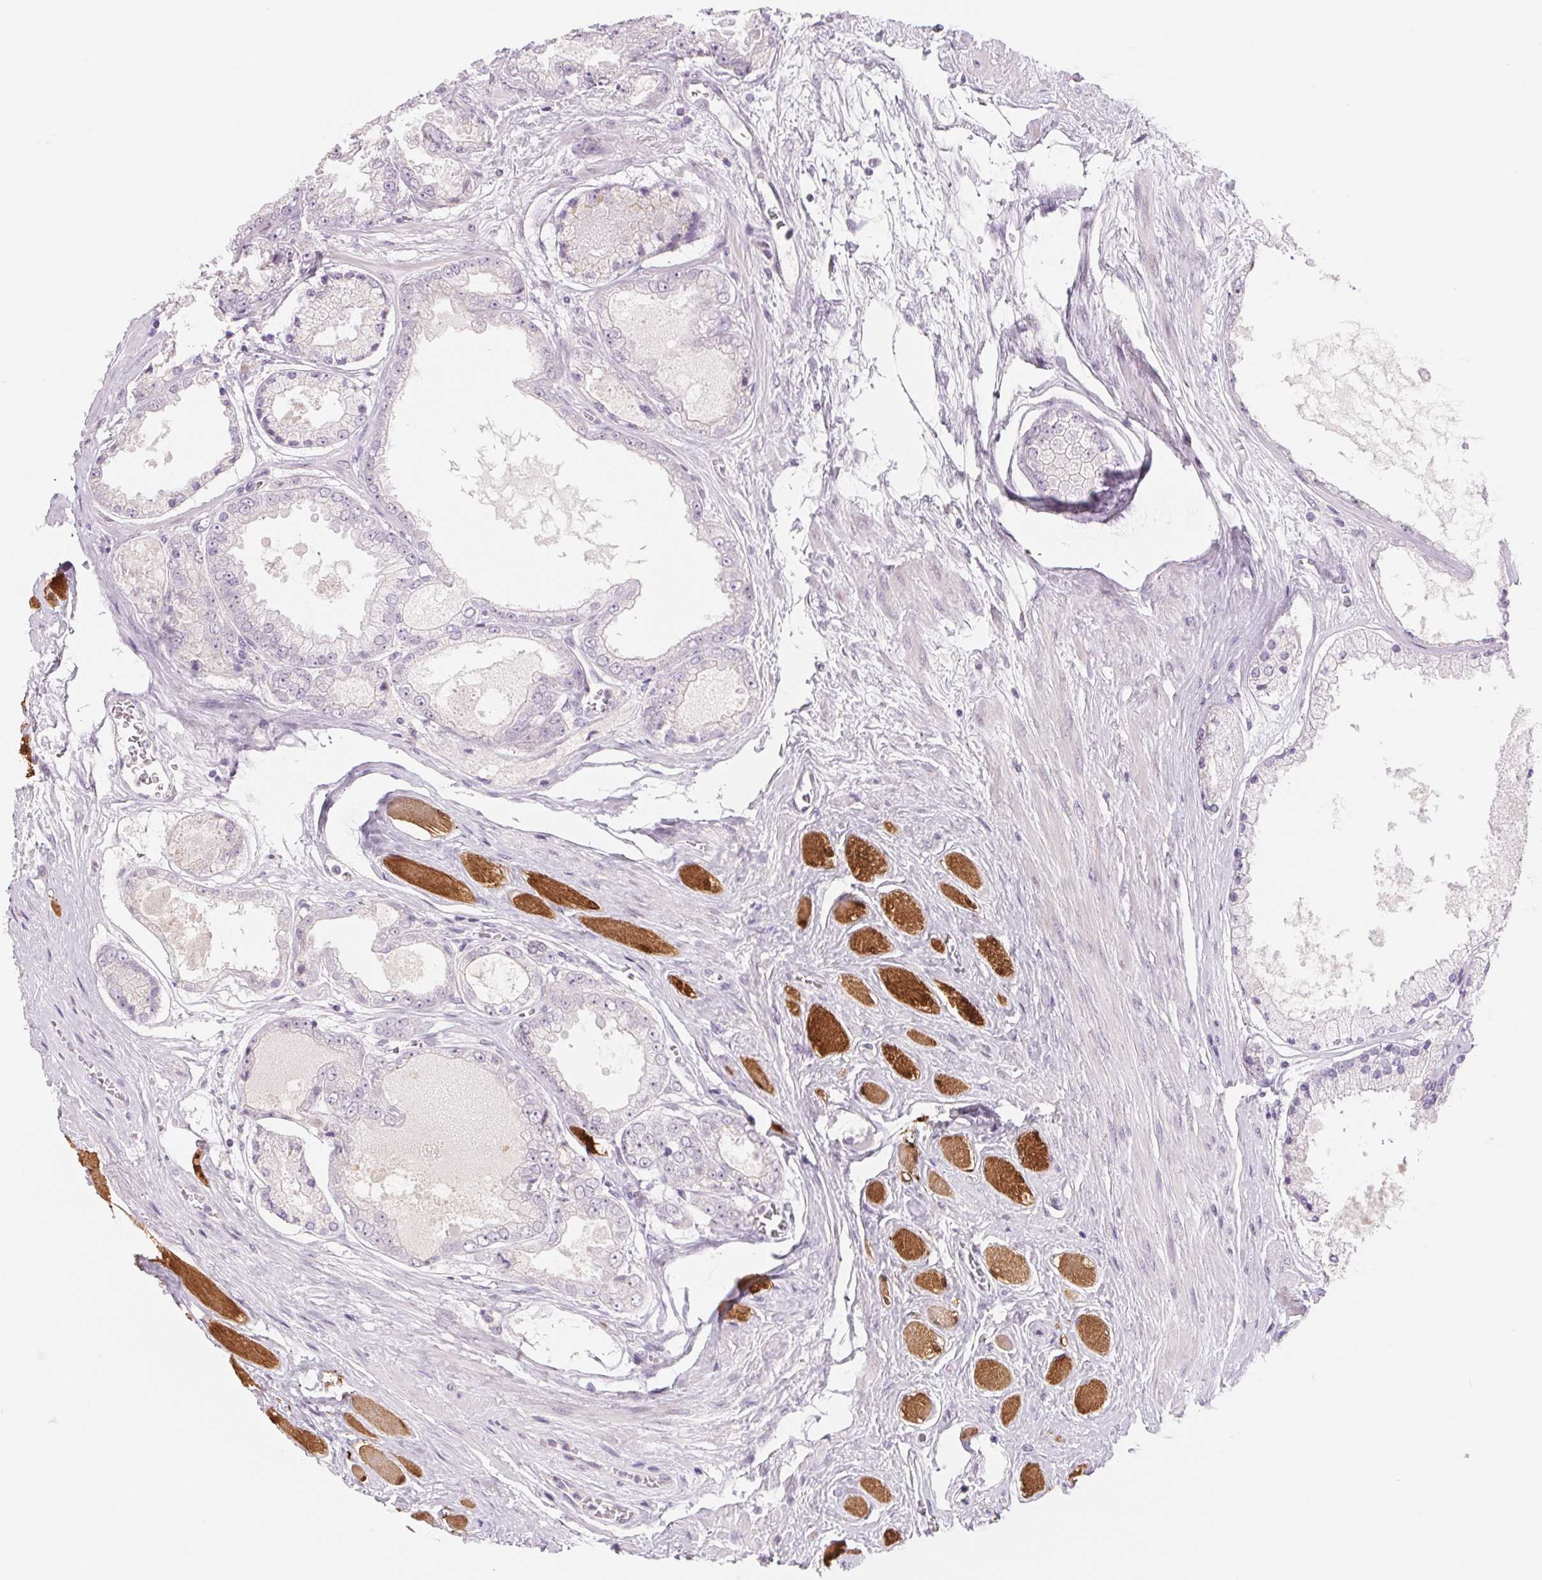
{"staining": {"intensity": "negative", "quantity": "none", "location": "none"}, "tissue": "prostate cancer", "cell_type": "Tumor cells", "image_type": "cancer", "snomed": [{"axis": "morphology", "description": "Adenocarcinoma, High grade"}, {"axis": "topography", "description": "Prostate"}], "caption": "DAB immunohistochemical staining of human adenocarcinoma (high-grade) (prostate) shows no significant staining in tumor cells.", "gene": "CCDC168", "patient": {"sex": "male", "age": 67}}